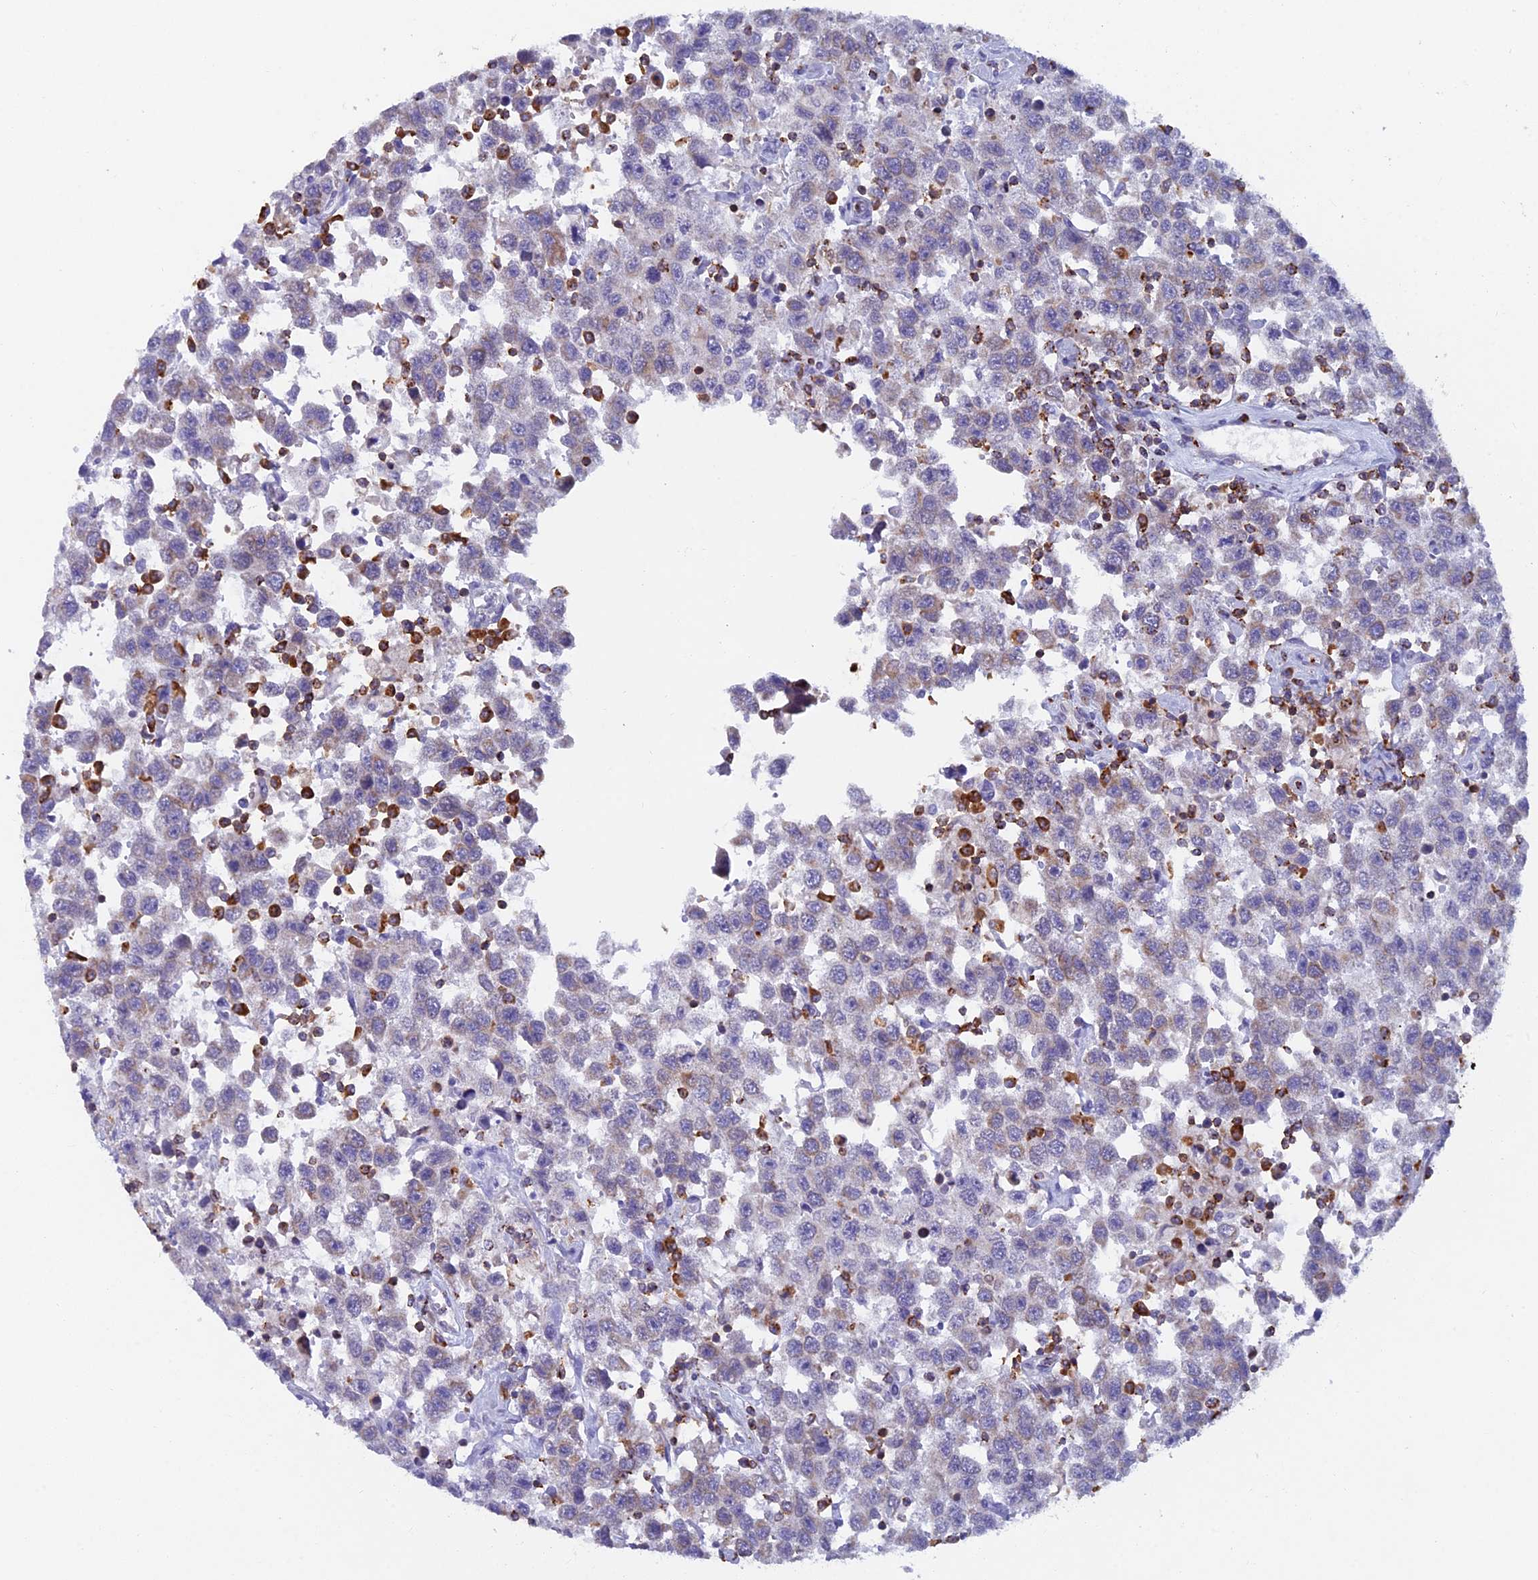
{"staining": {"intensity": "negative", "quantity": "none", "location": "none"}, "tissue": "testis cancer", "cell_type": "Tumor cells", "image_type": "cancer", "snomed": [{"axis": "morphology", "description": "Seminoma, NOS"}, {"axis": "topography", "description": "Testis"}], "caption": "An IHC micrograph of testis cancer (seminoma) is shown. There is no staining in tumor cells of testis cancer (seminoma). (DAB immunohistochemistry, high magnification).", "gene": "ABI3BP", "patient": {"sex": "male", "age": 41}}